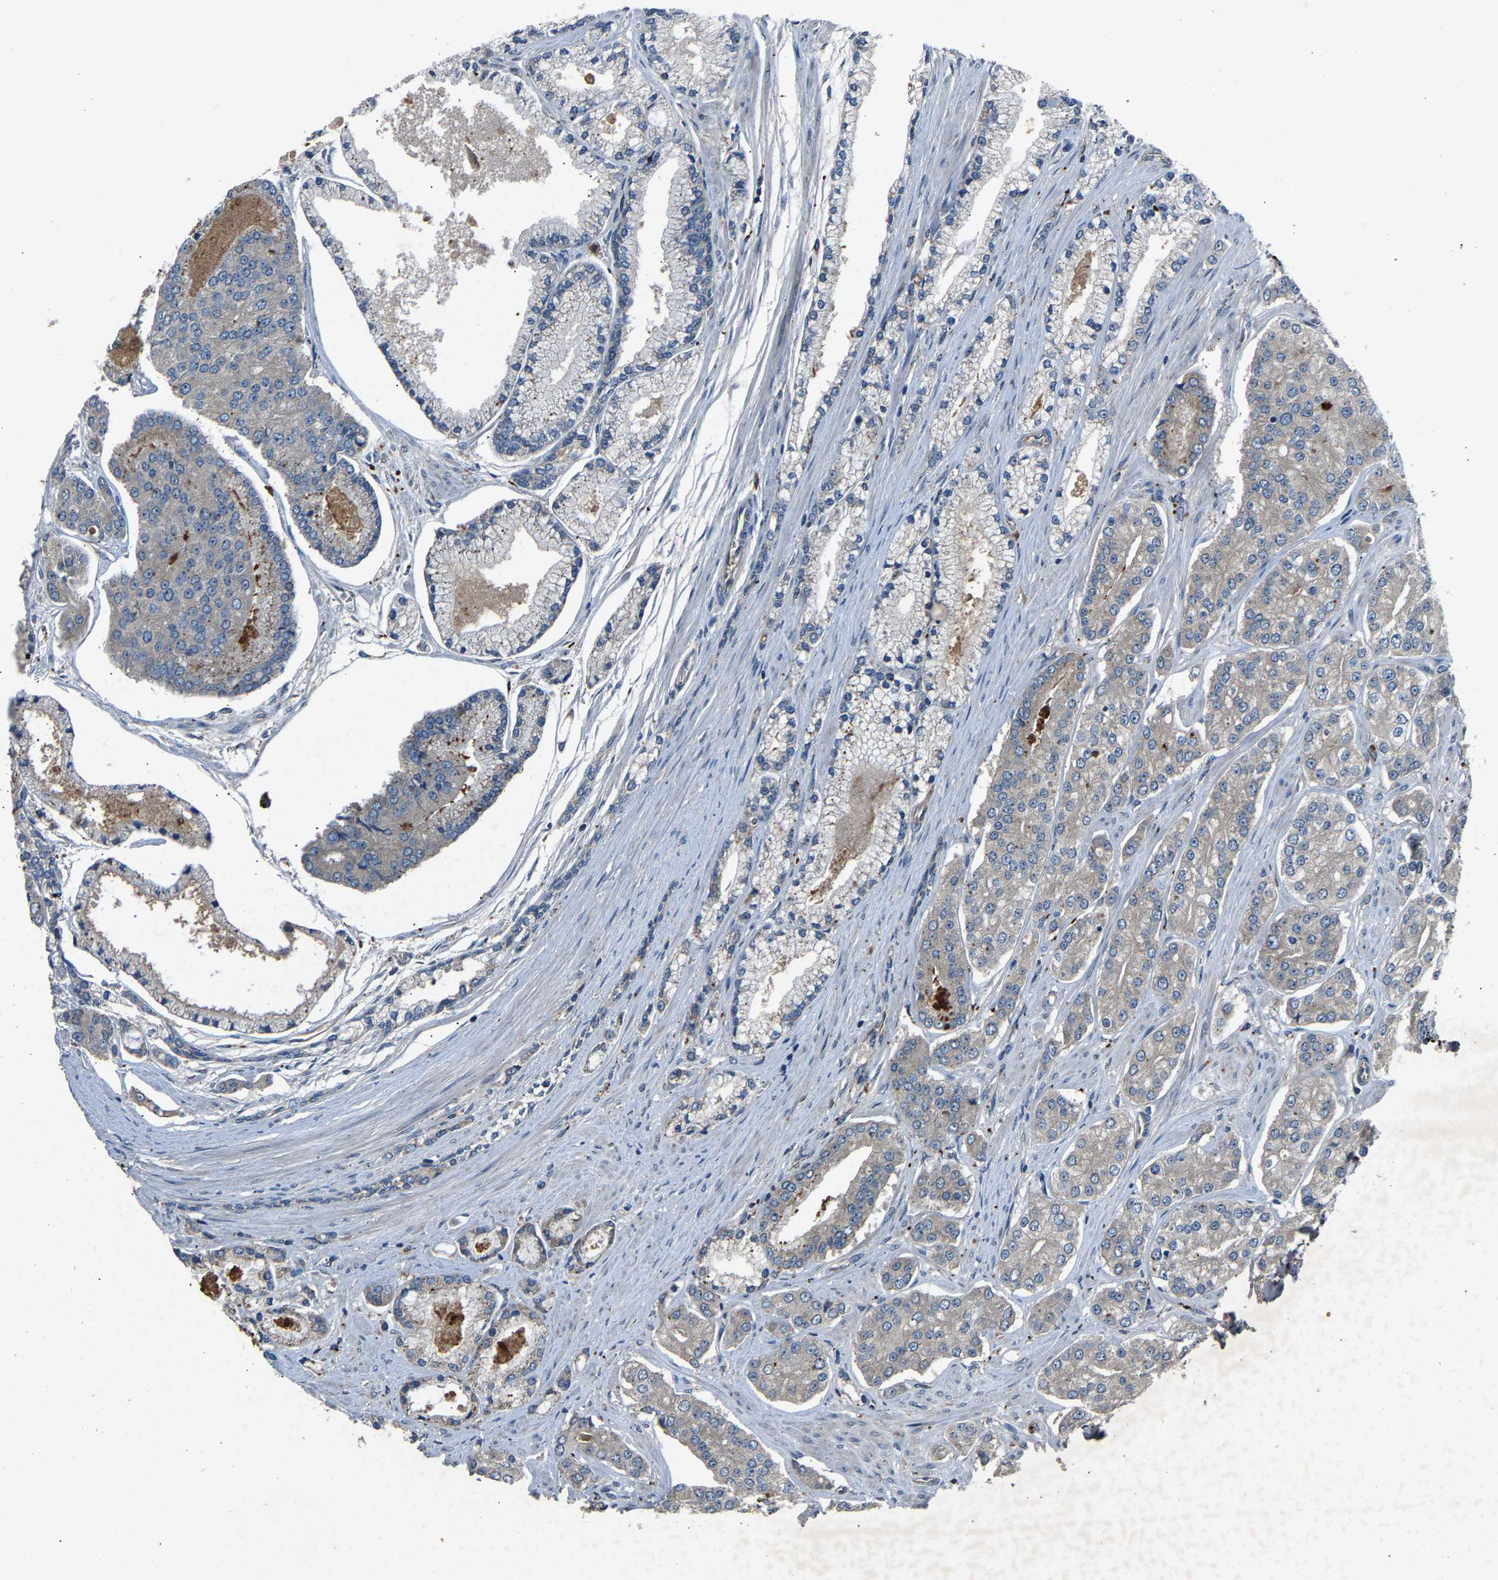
{"staining": {"intensity": "negative", "quantity": "none", "location": "none"}, "tissue": "prostate cancer", "cell_type": "Tumor cells", "image_type": "cancer", "snomed": [{"axis": "morphology", "description": "Adenocarcinoma, High grade"}, {"axis": "topography", "description": "Prostate"}], "caption": "Tumor cells show no significant protein expression in adenocarcinoma (high-grade) (prostate).", "gene": "PPID", "patient": {"sex": "male", "age": 71}}